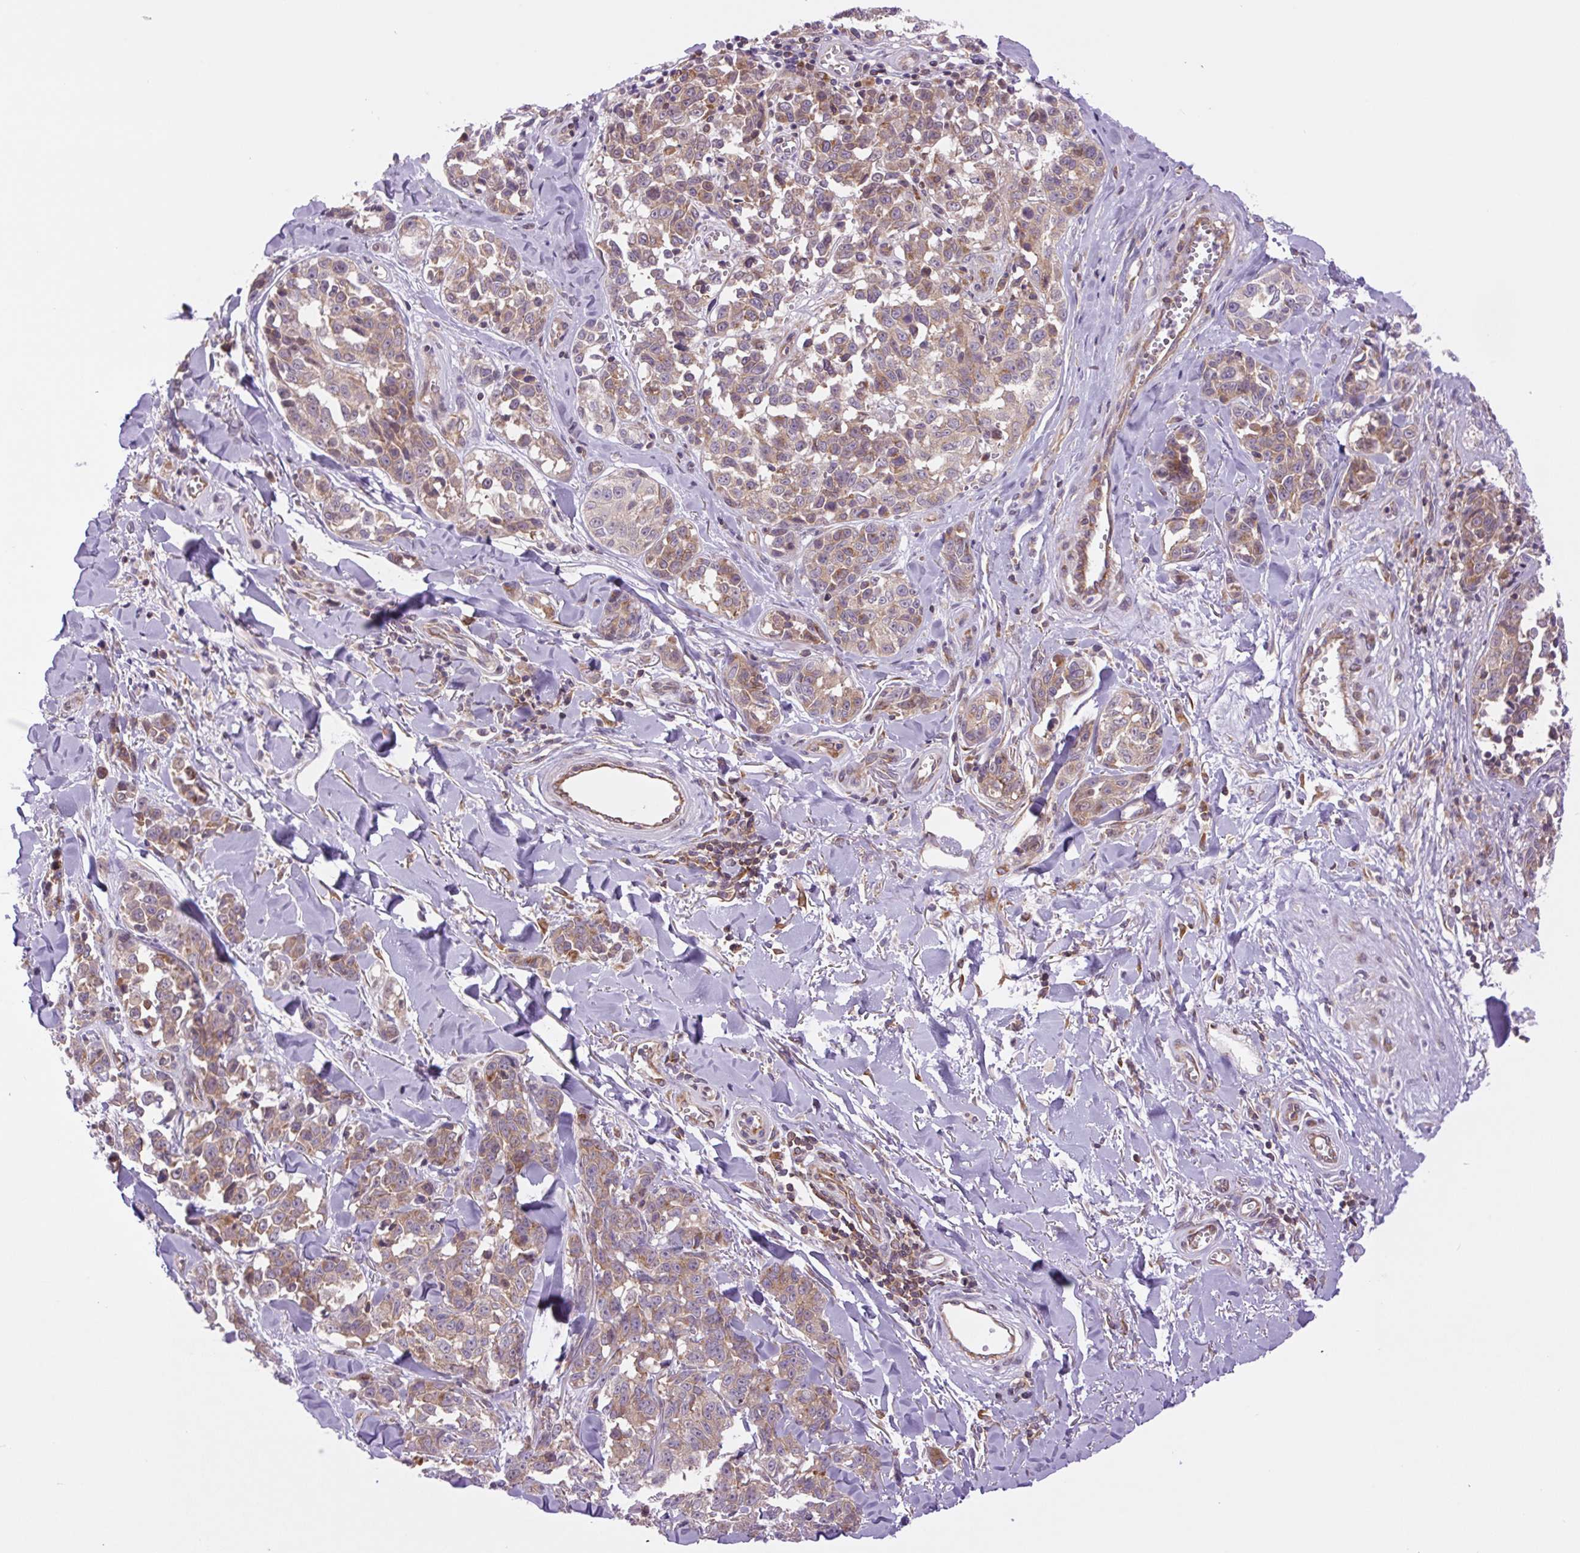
{"staining": {"intensity": "moderate", "quantity": ">75%", "location": "cytoplasmic/membranous"}, "tissue": "melanoma", "cell_type": "Tumor cells", "image_type": "cancer", "snomed": [{"axis": "morphology", "description": "Malignant melanoma, NOS"}, {"axis": "topography", "description": "Skin"}], "caption": "Melanoma stained for a protein demonstrates moderate cytoplasmic/membranous positivity in tumor cells.", "gene": "MINK1", "patient": {"sex": "female", "age": 64}}